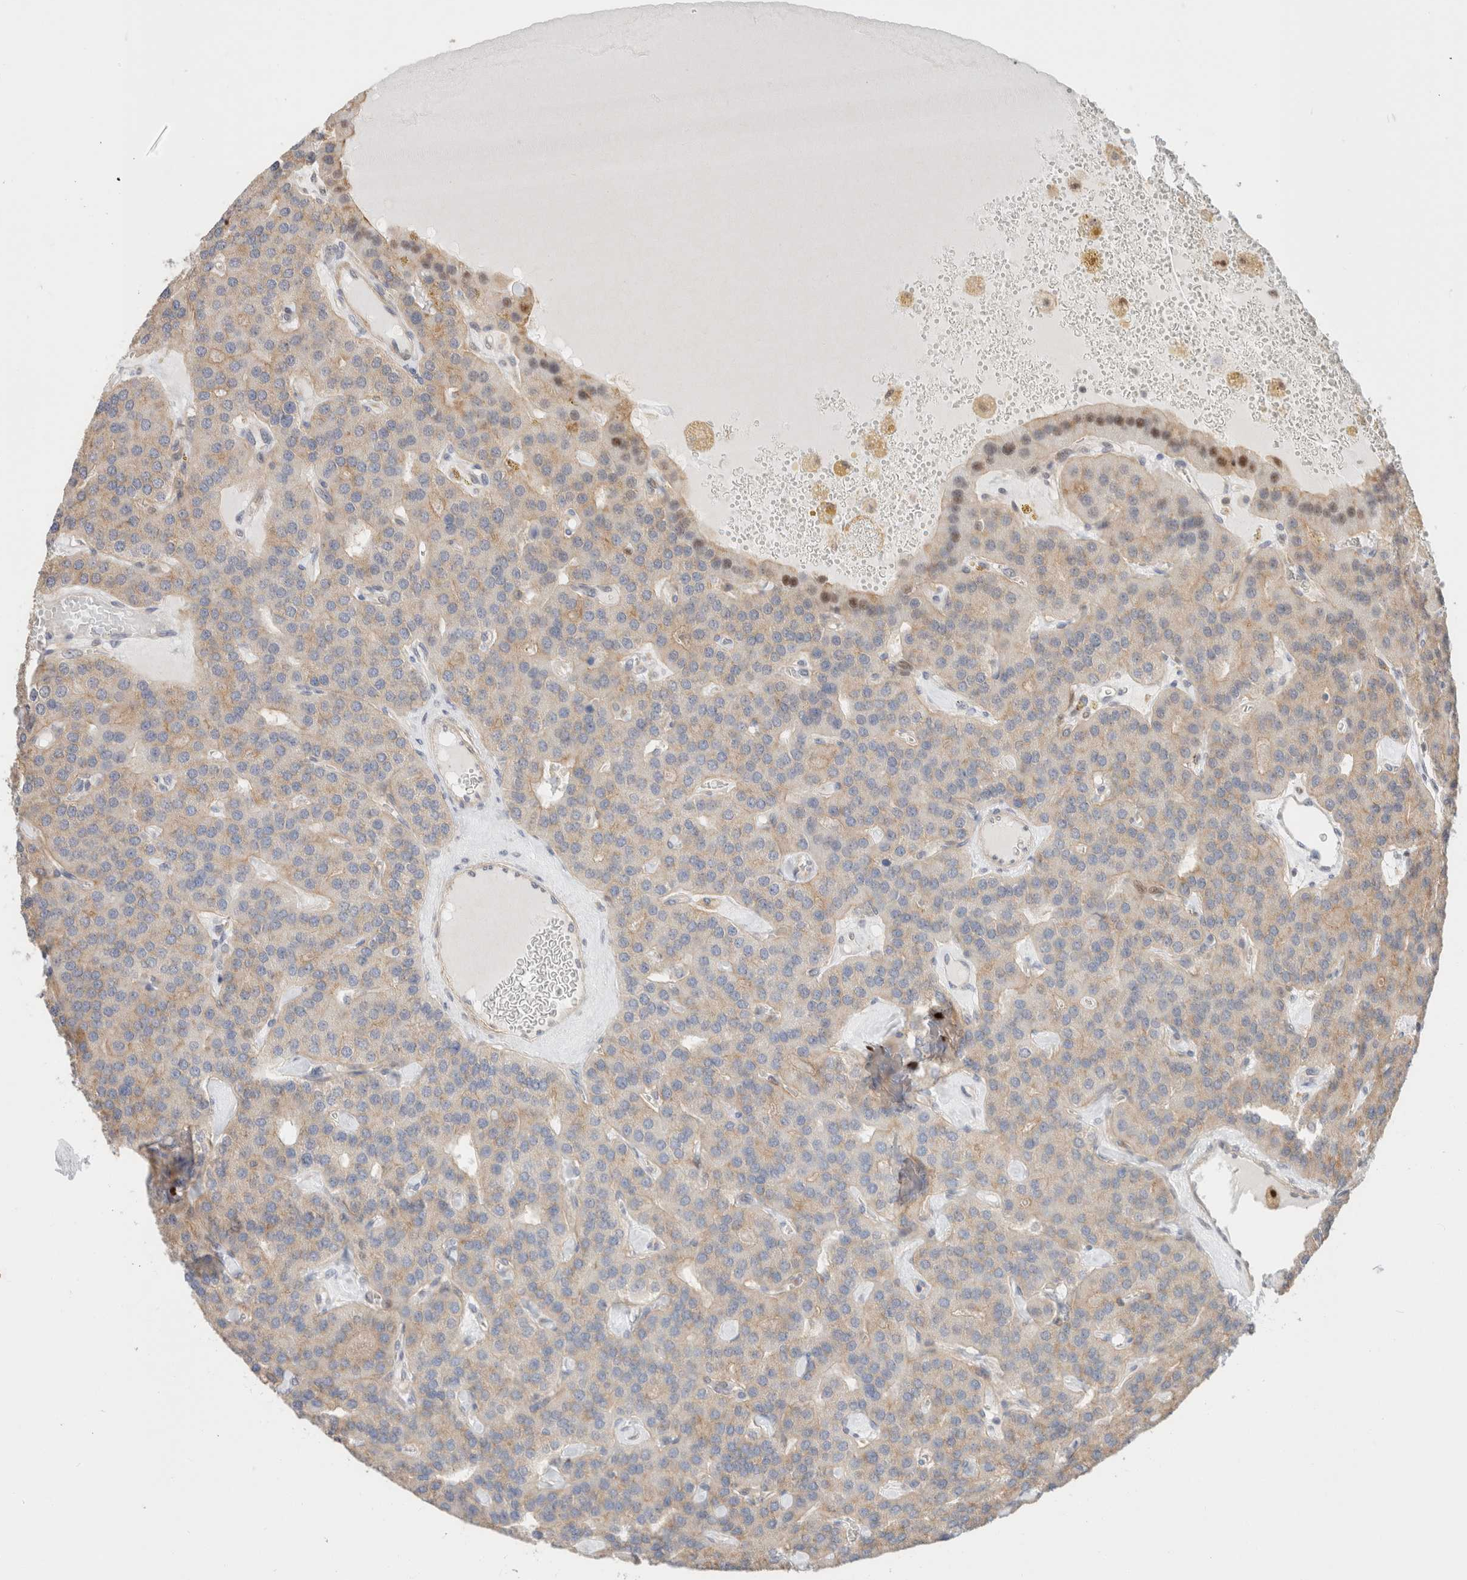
{"staining": {"intensity": "strong", "quantity": "25%-75%", "location": "nuclear"}, "tissue": "parathyroid gland", "cell_type": "Glandular cells", "image_type": "normal", "snomed": [{"axis": "morphology", "description": "Normal tissue, NOS"}, {"axis": "morphology", "description": "Adenoma, NOS"}, {"axis": "topography", "description": "Parathyroid gland"}], "caption": "About 25%-75% of glandular cells in normal human parathyroid gland show strong nuclear protein positivity as visualized by brown immunohistochemical staining.", "gene": "ID3", "patient": {"sex": "female", "age": 86}}